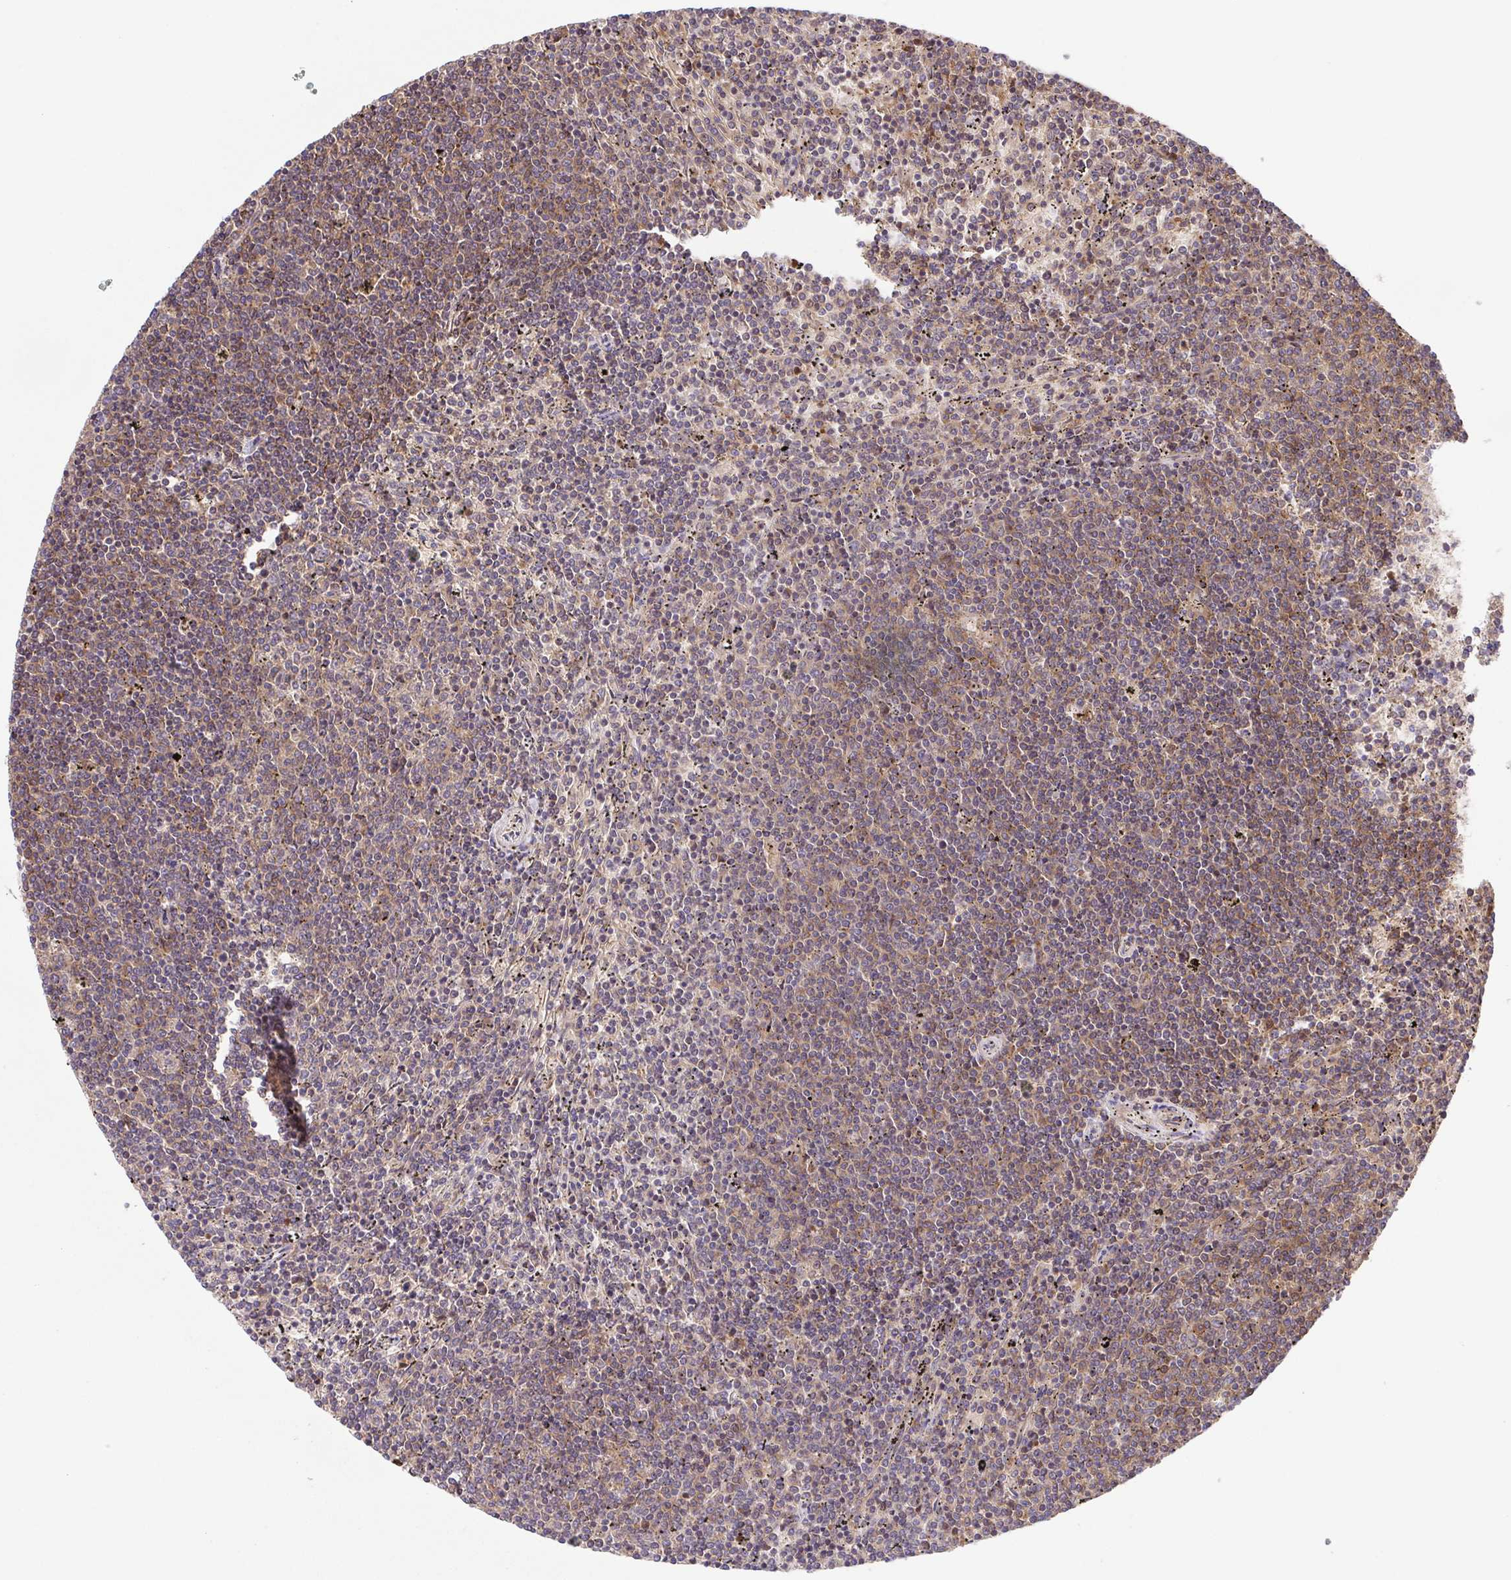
{"staining": {"intensity": "weak", "quantity": "<25%", "location": "cytoplasmic/membranous"}, "tissue": "lymphoma", "cell_type": "Tumor cells", "image_type": "cancer", "snomed": [{"axis": "morphology", "description": "Malignant lymphoma, non-Hodgkin's type, Low grade"}, {"axis": "topography", "description": "Spleen"}], "caption": "Lymphoma was stained to show a protein in brown. There is no significant expression in tumor cells. The staining was performed using DAB (3,3'-diaminobenzidine) to visualize the protein expression in brown, while the nuclei were stained in blue with hematoxylin (Magnification: 20x).", "gene": "IDE", "patient": {"sex": "female", "age": 50}}